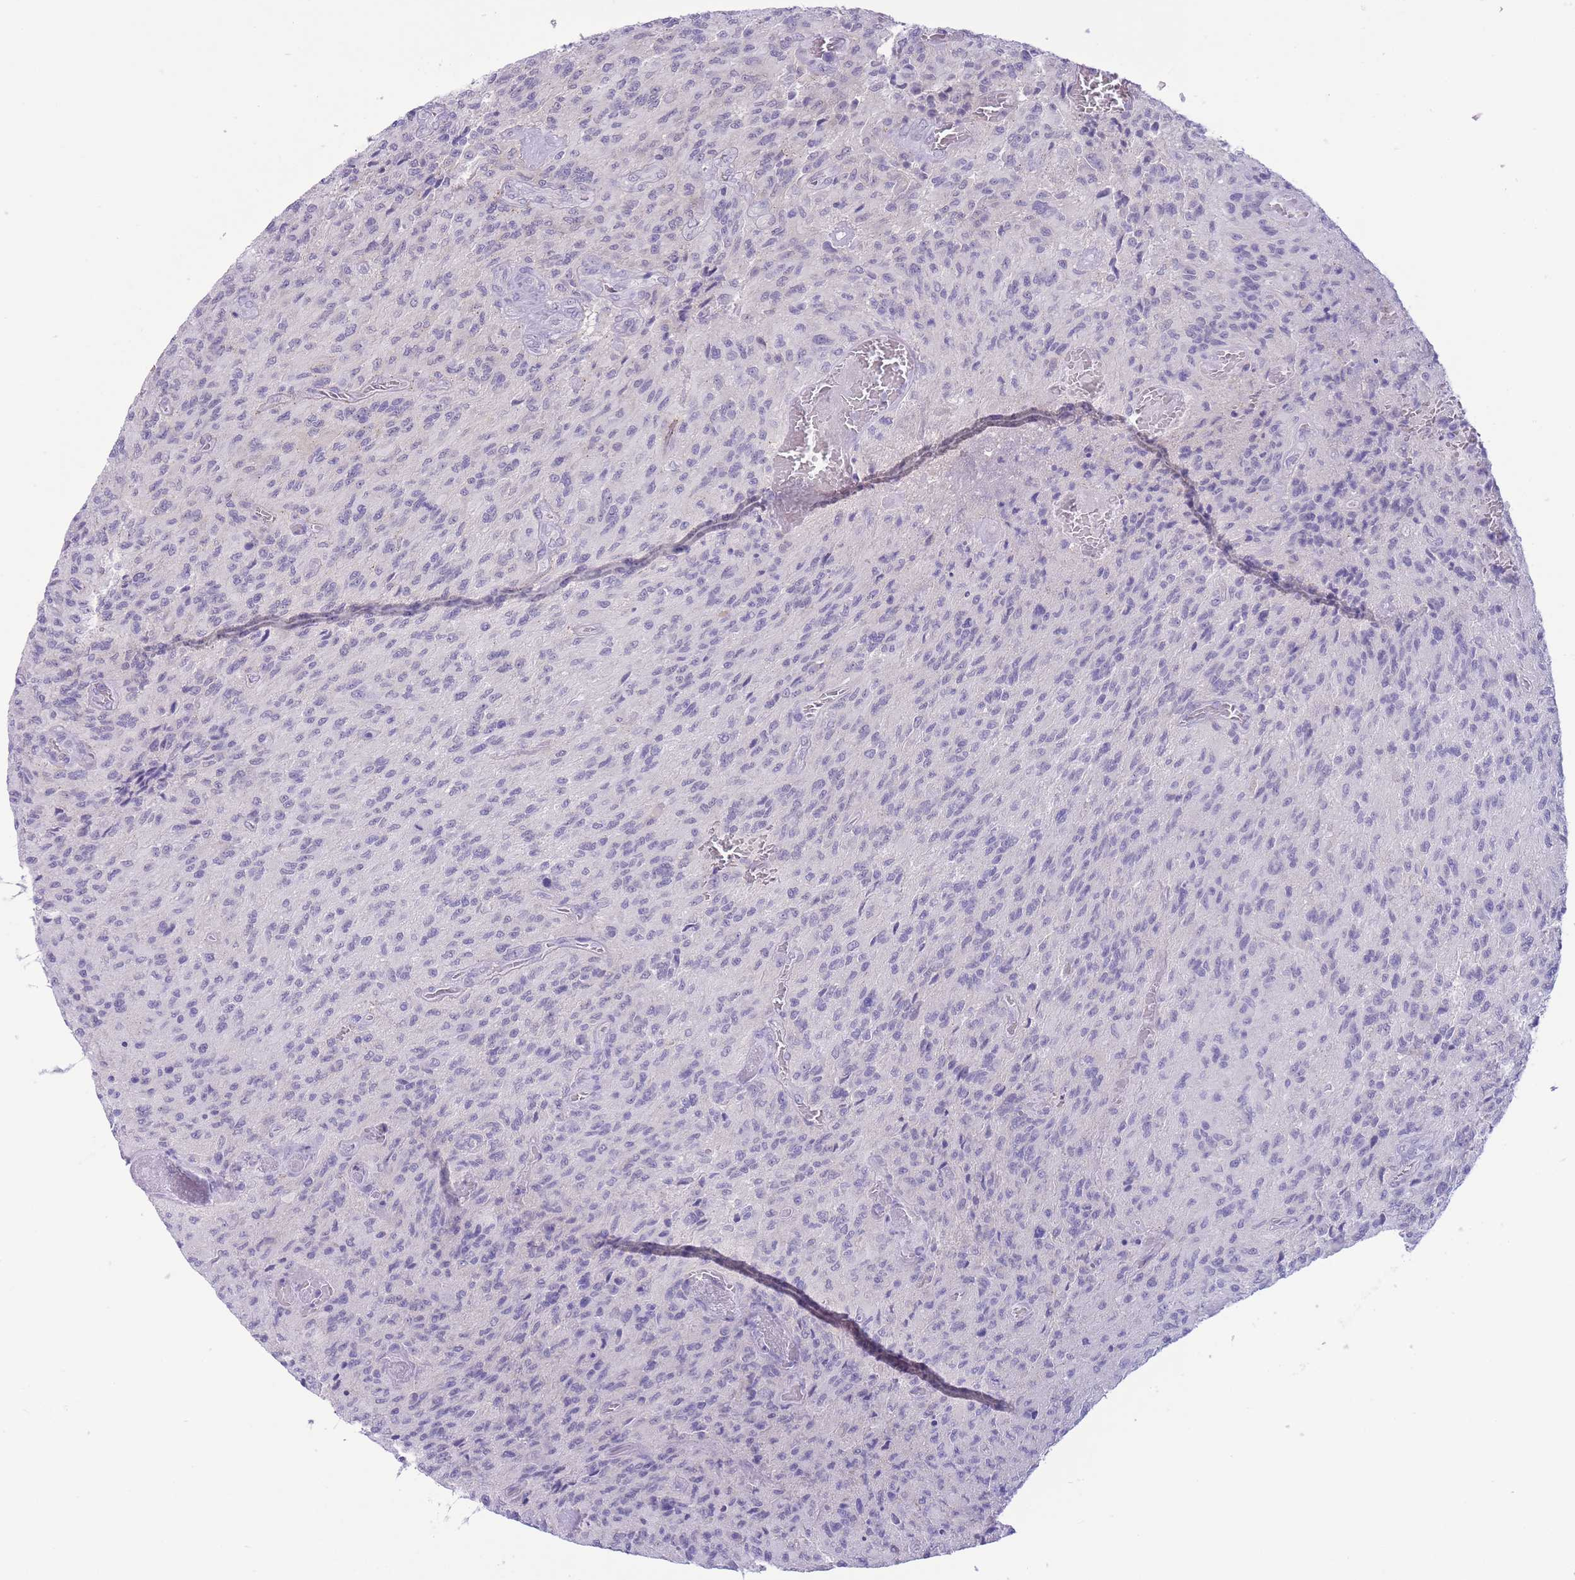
{"staining": {"intensity": "negative", "quantity": "none", "location": "none"}, "tissue": "glioma", "cell_type": "Tumor cells", "image_type": "cancer", "snomed": [{"axis": "morphology", "description": "Normal tissue, NOS"}, {"axis": "morphology", "description": "Glioma, malignant, High grade"}, {"axis": "topography", "description": "Cerebral cortex"}], "caption": "The histopathology image displays no staining of tumor cells in glioma.", "gene": "ASAP3", "patient": {"sex": "male", "age": 56}}